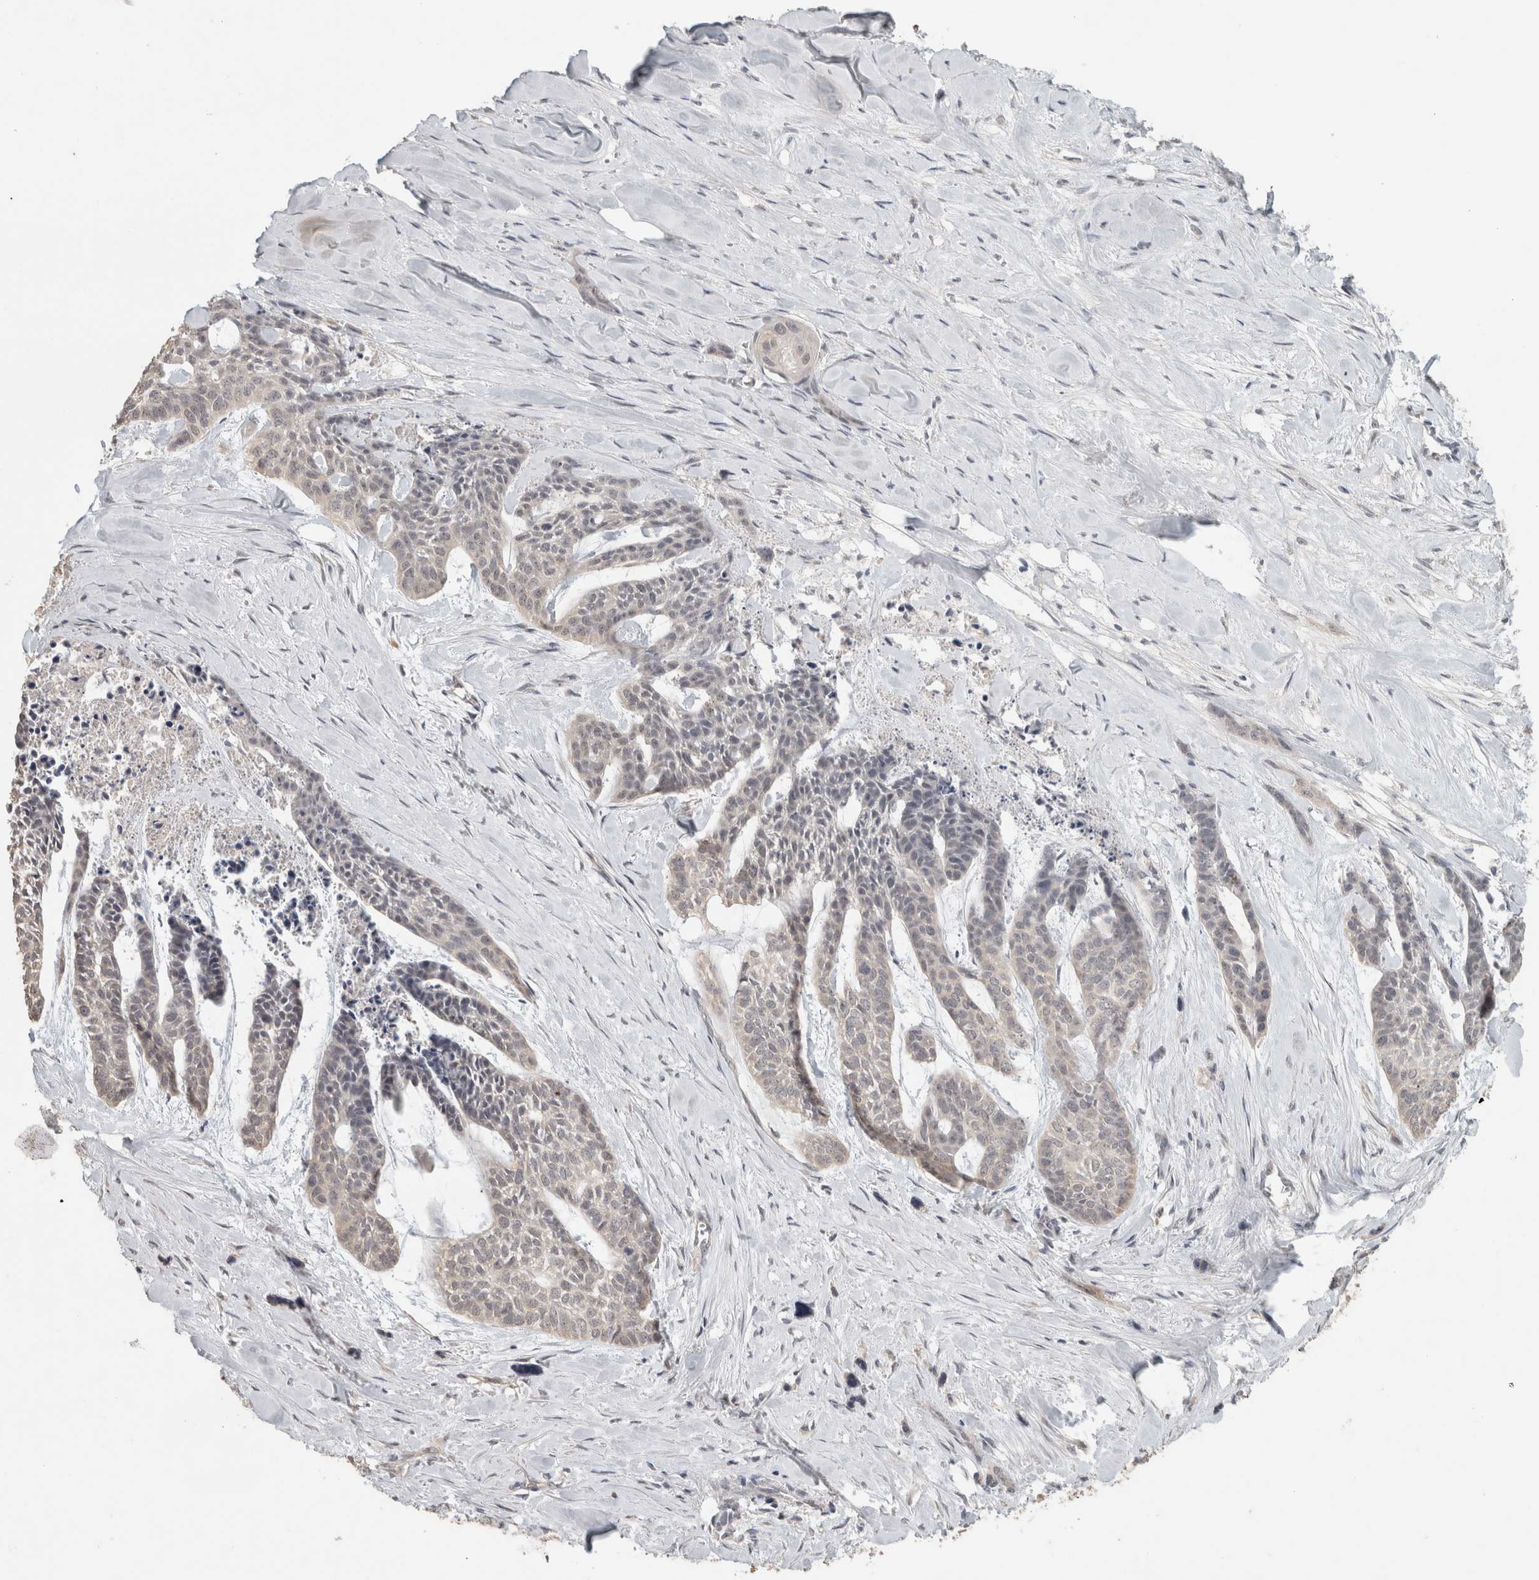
{"staining": {"intensity": "negative", "quantity": "none", "location": "none"}, "tissue": "skin cancer", "cell_type": "Tumor cells", "image_type": "cancer", "snomed": [{"axis": "morphology", "description": "Basal cell carcinoma"}, {"axis": "topography", "description": "Skin"}], "caption": "An immunohistochemistry (IHC) histopathology image of skin basal cell carcinoma is shown. There is no staining in tumor cells of skin basal cell carcinoma.", "gene": "TRAT1", "patient": {"sex": "female", "age": 64}}